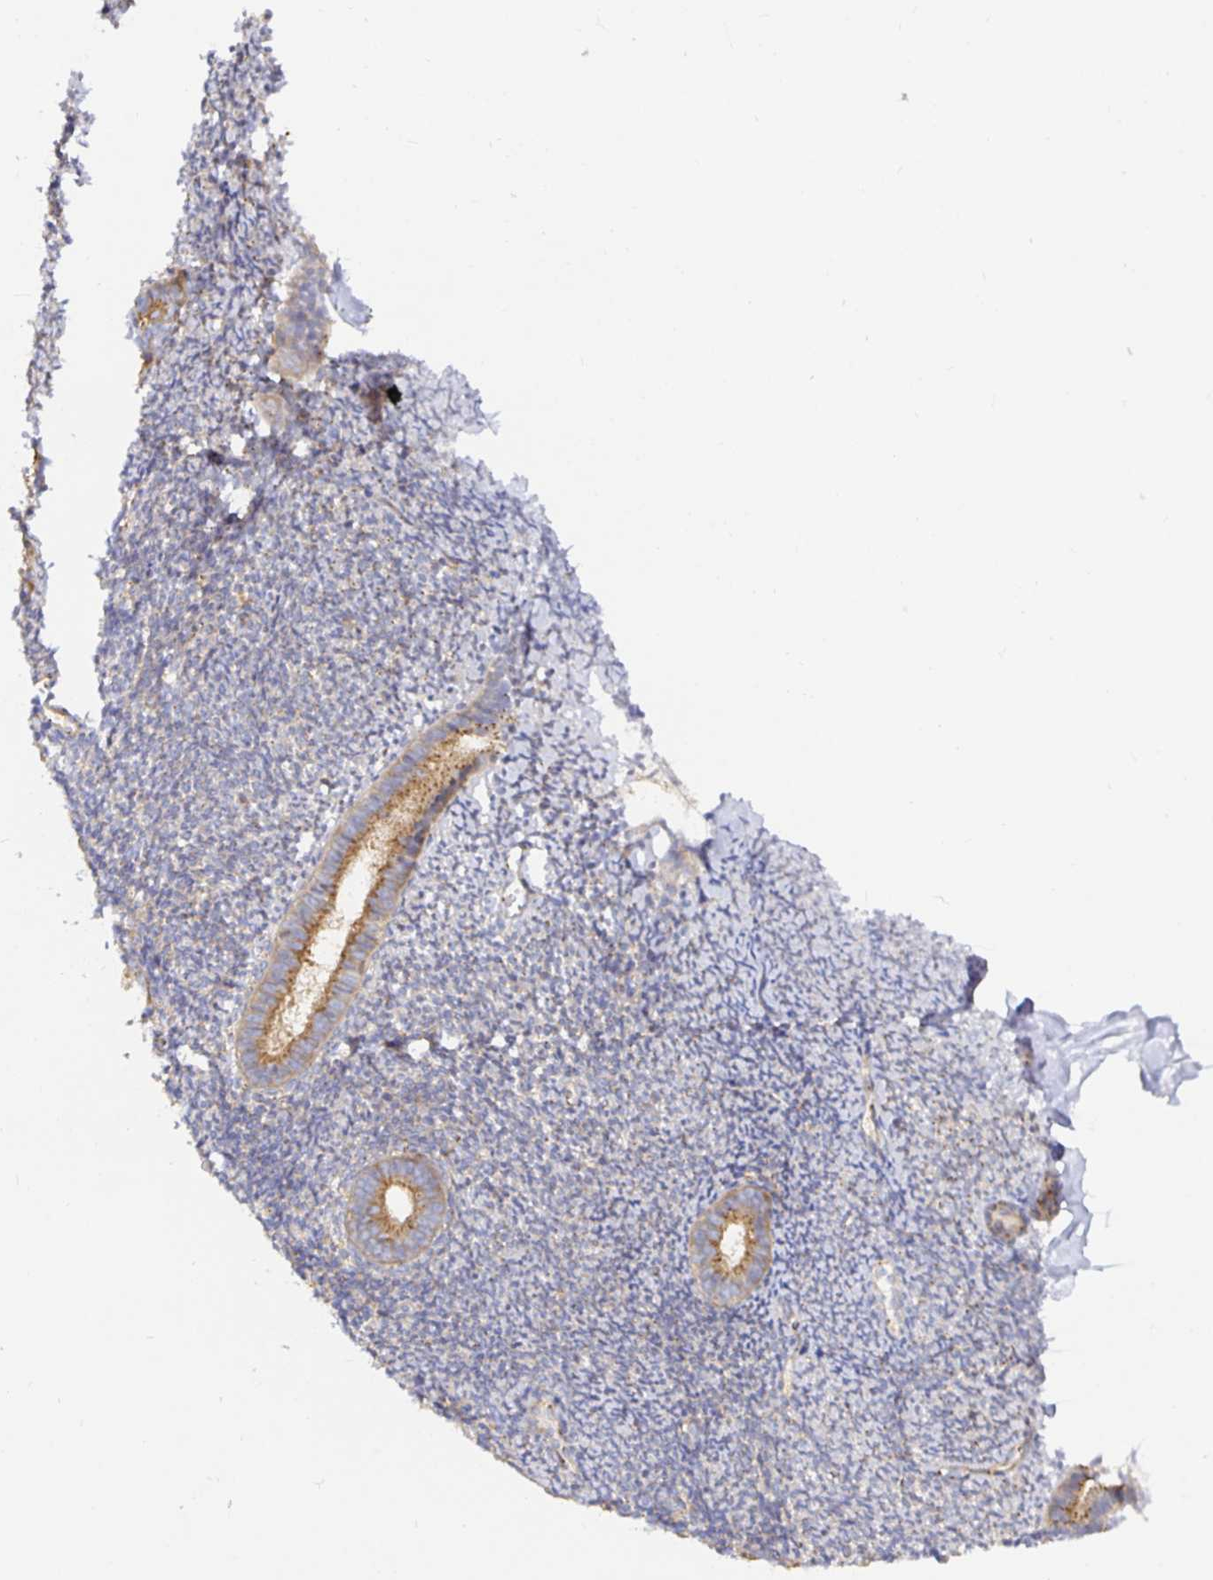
{"staining": {"intensity": "negative", "quantity": "none", "location": "none"}, "tissue": "endometrium", "cell_type": "Cells in endometrial stroma", "image_type": "normal", "snomed": [{"axis": "morphology", "description": "Normal tissue, NOS"}, {"axis": "topography", "description": "Endometrium"}], "caption": "The histopathology image reveals no significant staining in cells in endometrial stroma of endometrium.", "gene": "USO1", "patient": {"sex": "female", "age": 39}}